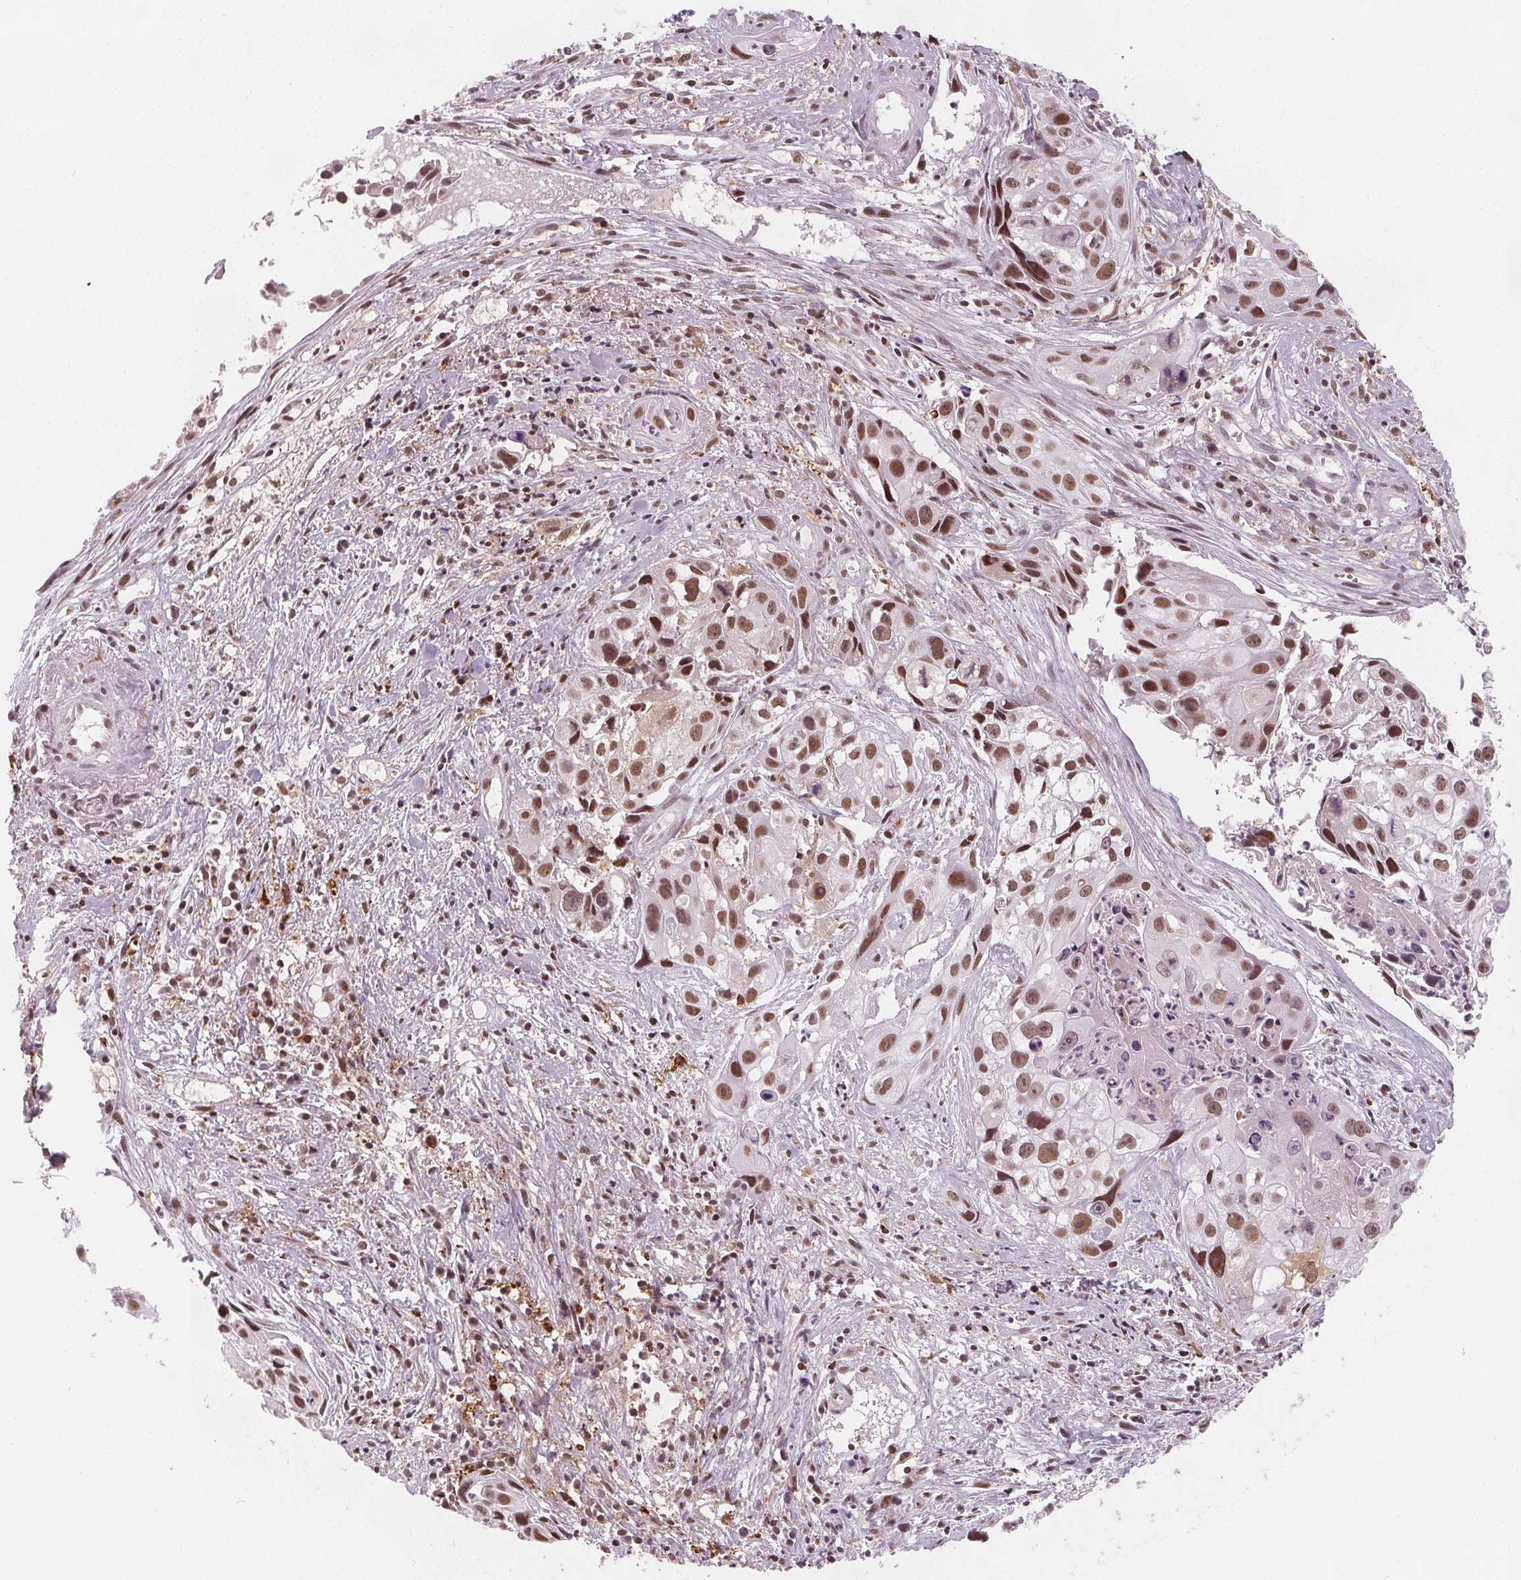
{"staining": {"intensity": "moderate", "quantity": ">75%", "location": "nuclear"}, "tissue": "cervical cancer", "cell_type": "Tumor cells", "image_type": "cancer", "snomed": [{"axis": "morphology", "description": "Squamous cell carcinoma, NOS"}, {"axis": "topography", "description": "Cervix"}], "caption": "Protein analysis of cervical cancer (squamous cell carcinoma) tissue displays moderate nuclear positivity in about >75% of tumor cells. (DAB IHC with brightfield microscopy, high magnification).", "gene": "DPM2", "patient": {"sex": "female", "age": 53}}